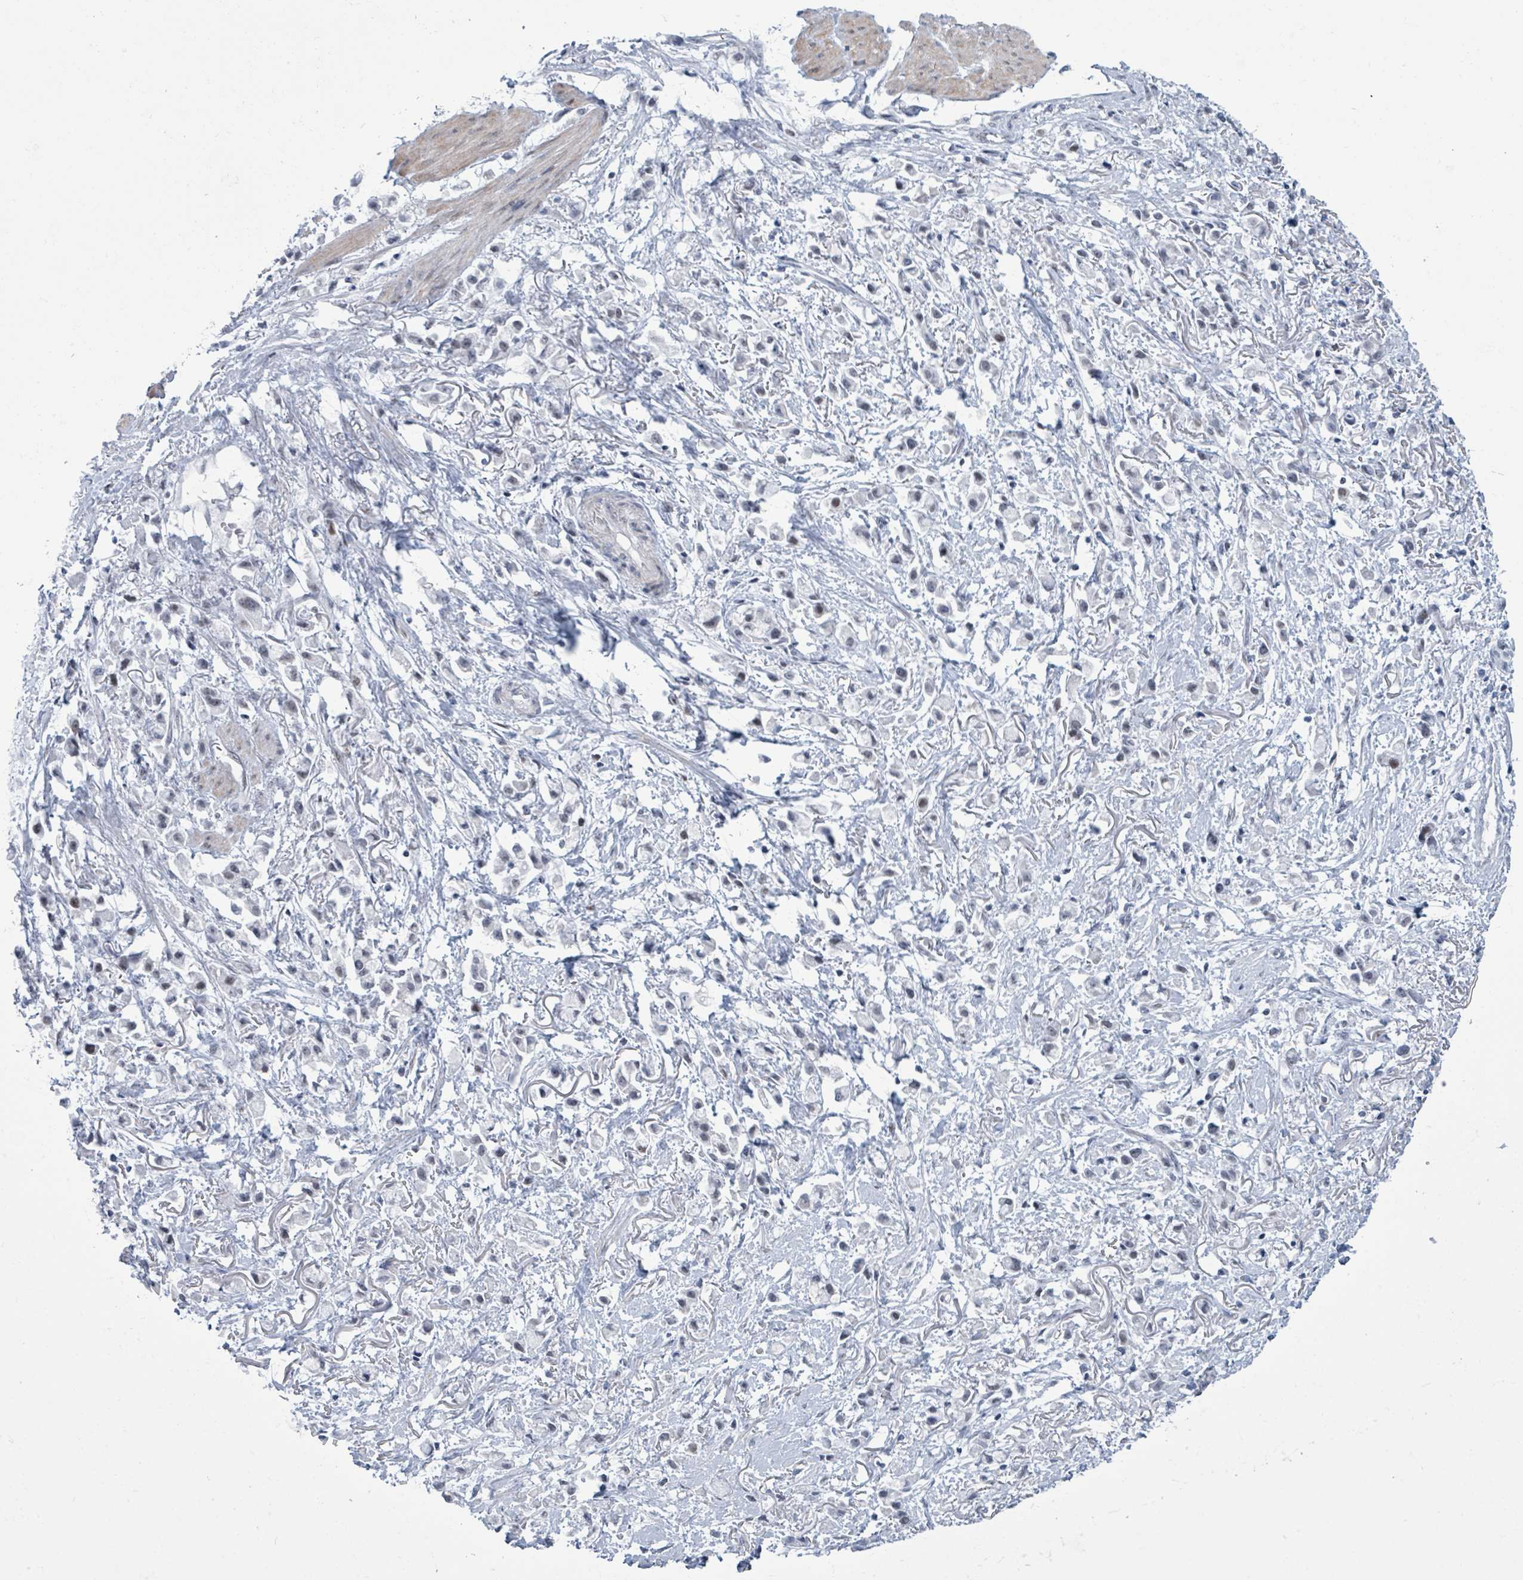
{"staining": {"intensity": "negative", "quantity": "none", "location": "none"}, "tissue": "stomach cancer", "cell_type": "Tumor cells", "image_type": "cancer", "snomed": [{"axis": "morphology", "description": "Adenocarcinoma, NOS"}, {"axis": "topography", "description": "Stomach"}], "caption": "Immunohistochemistry (IHC) micrograph of neoplastic tissue: human stomach cancer stained with DAB displays no significant protein staining in tumor cells.", "gene": "CT45A5", "patient": {"sex": "female", "age": 81}}